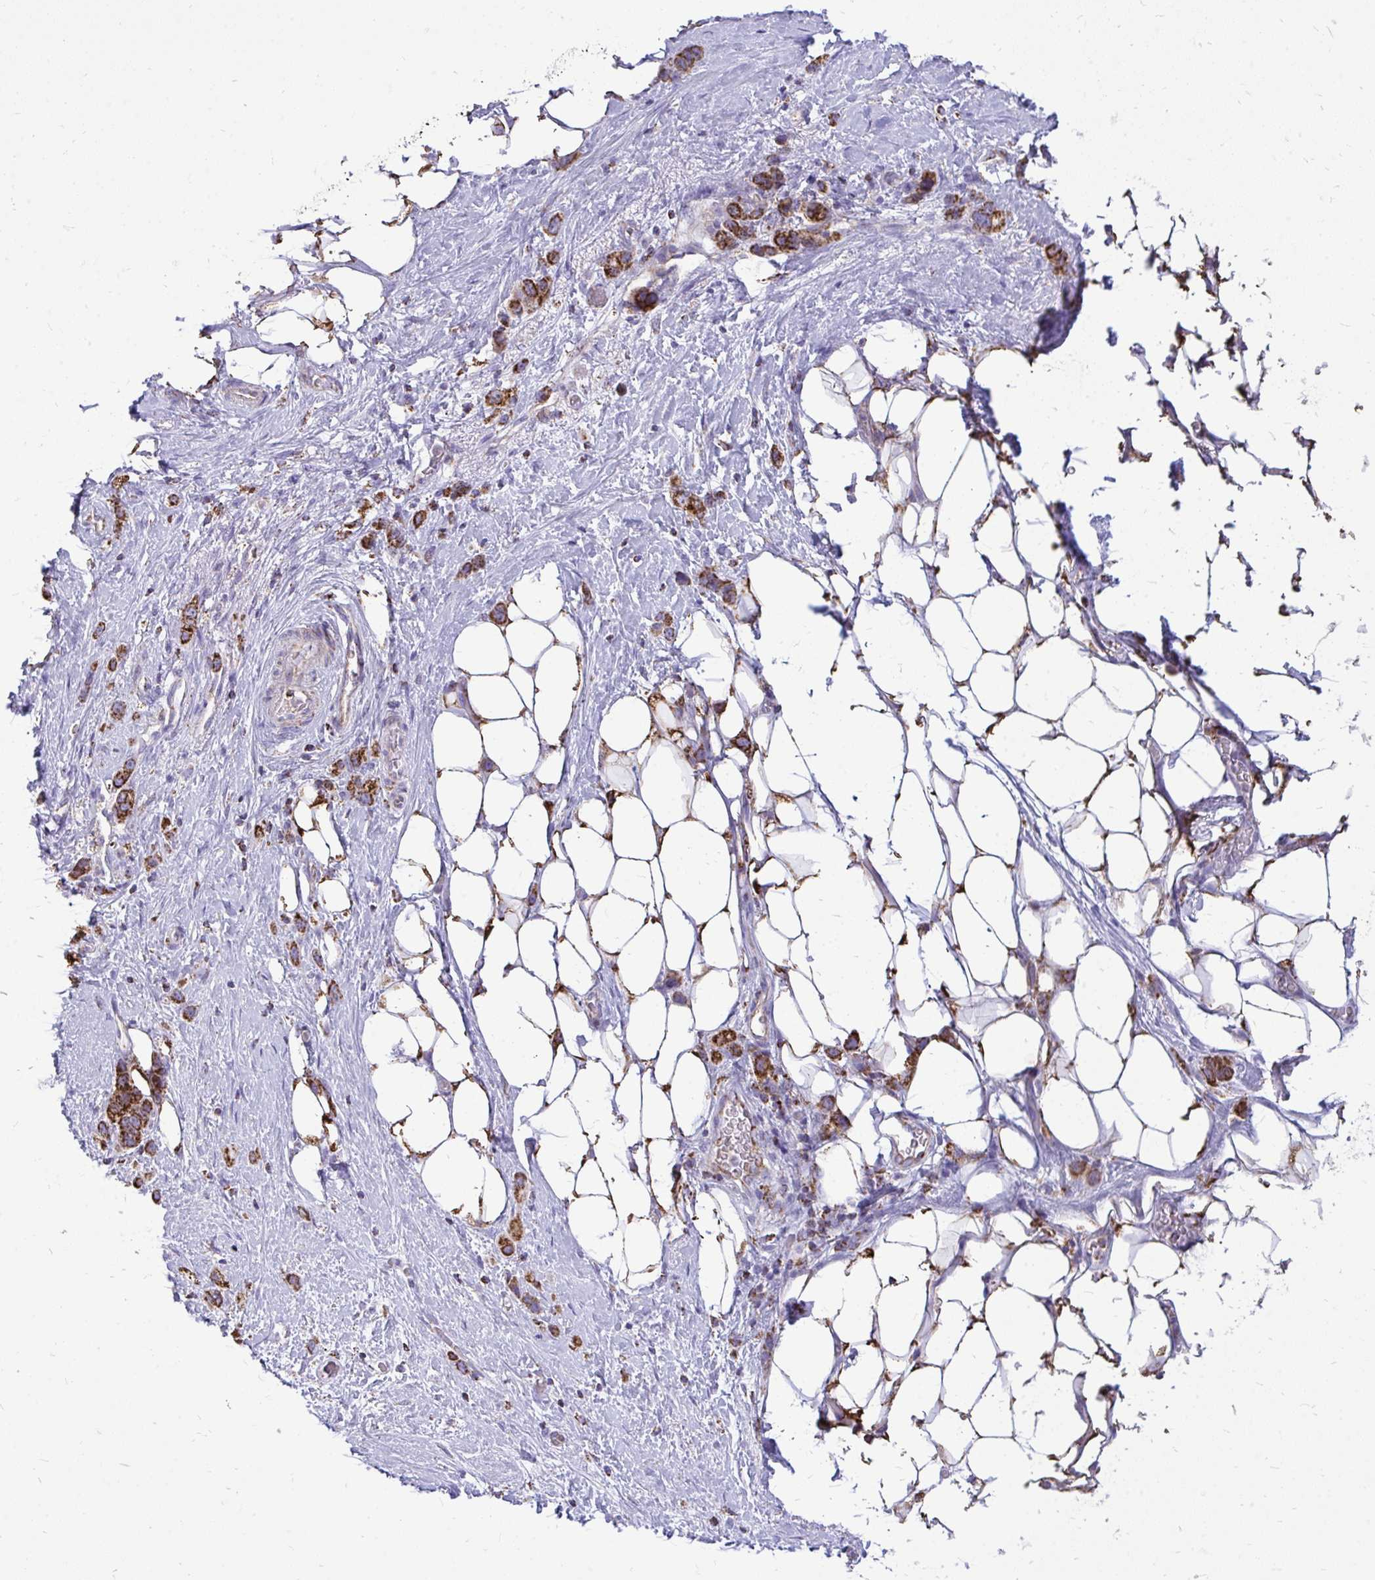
{"staining": {"intensity": "strong", "quantity": ">75%", "location": "cytoplasmic/membranous"}, "tissue": "stomach cancer", "cell_type": "Tumor cells", "image_type": "cancer", "snomed": [{"axis": "morphology", "description": "Adenocarcinoma, NOS"}, {"axis": "topography", "description": "Stomach"}], "caption": "Protein expression analysis of stomach cancer displays strong cytoplasmic/membranous expression in about >75% of tumor cells.", "gene": "SPTBN2", "patient": {"sex": "female", "age": 65}}